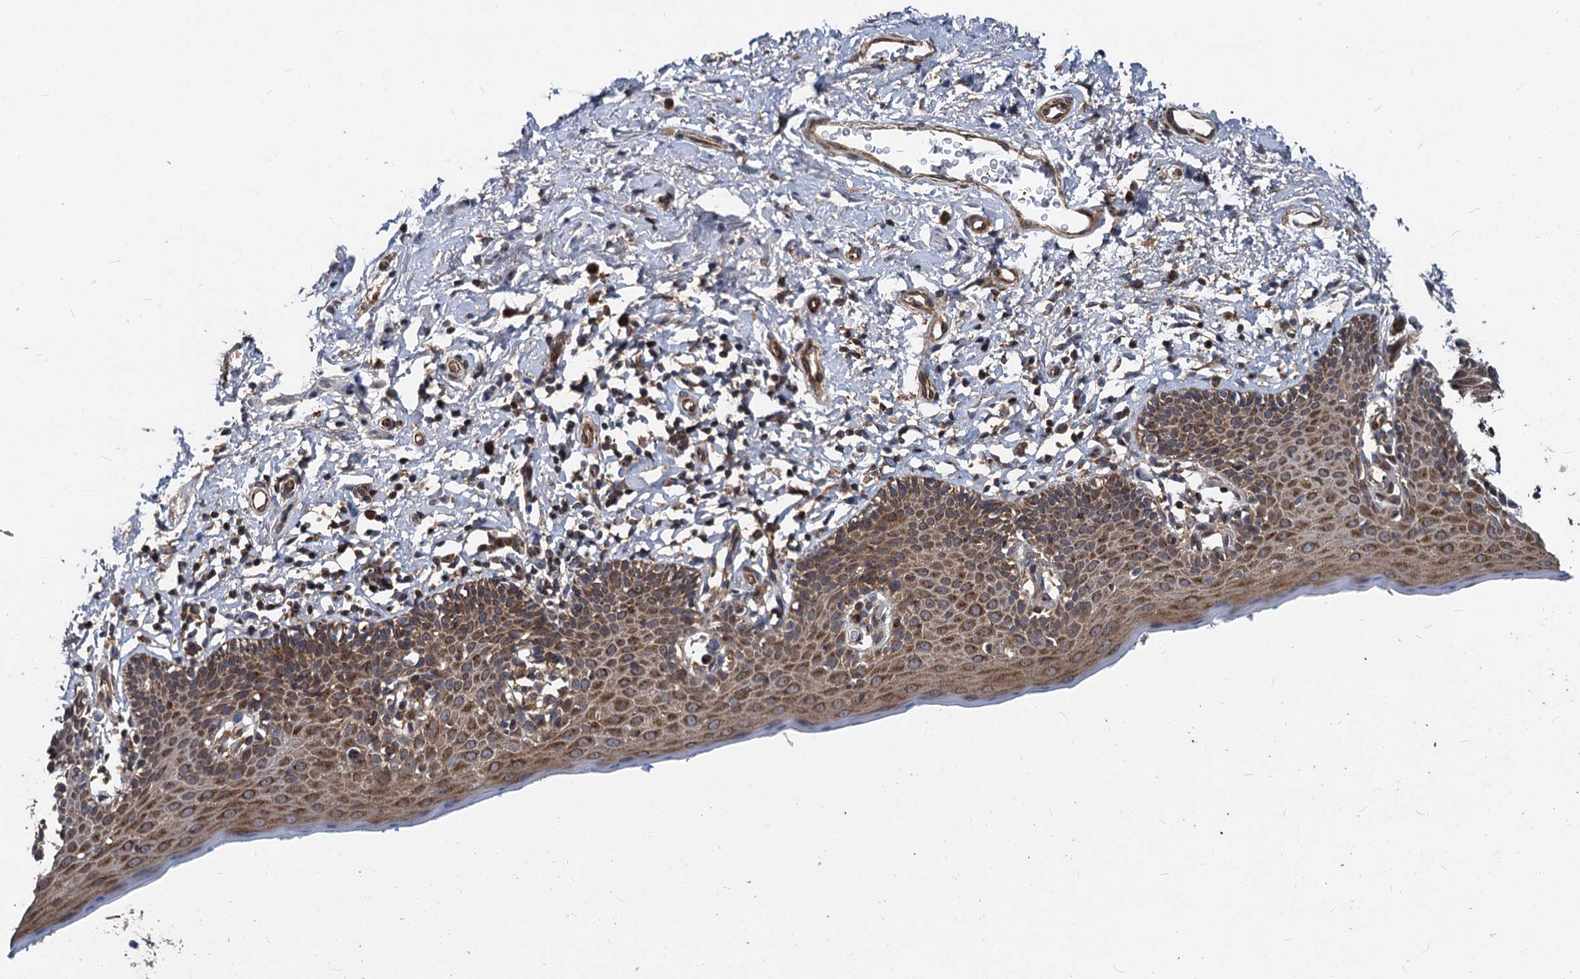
{"staining": {"intensity": "strong", "quantity": ">75%", "location": "cytoplasmic/membranous"}, "tissue": "skin", "cell_type": "Epidermal cells", "image_type": "normal", "snomed": [{"axis": "morphology", "description": "Normal tissue, NOS"}, {"axis": "topography", "description": "Vulva"}], "caption": "The histopathology image reveals staining of normal skin, revealing strong cytoplasmic/membranous protein staining (brown color) within epidermal cells.", "gene": "STIM1", "patient": {"sex": "female", "age": 66}}